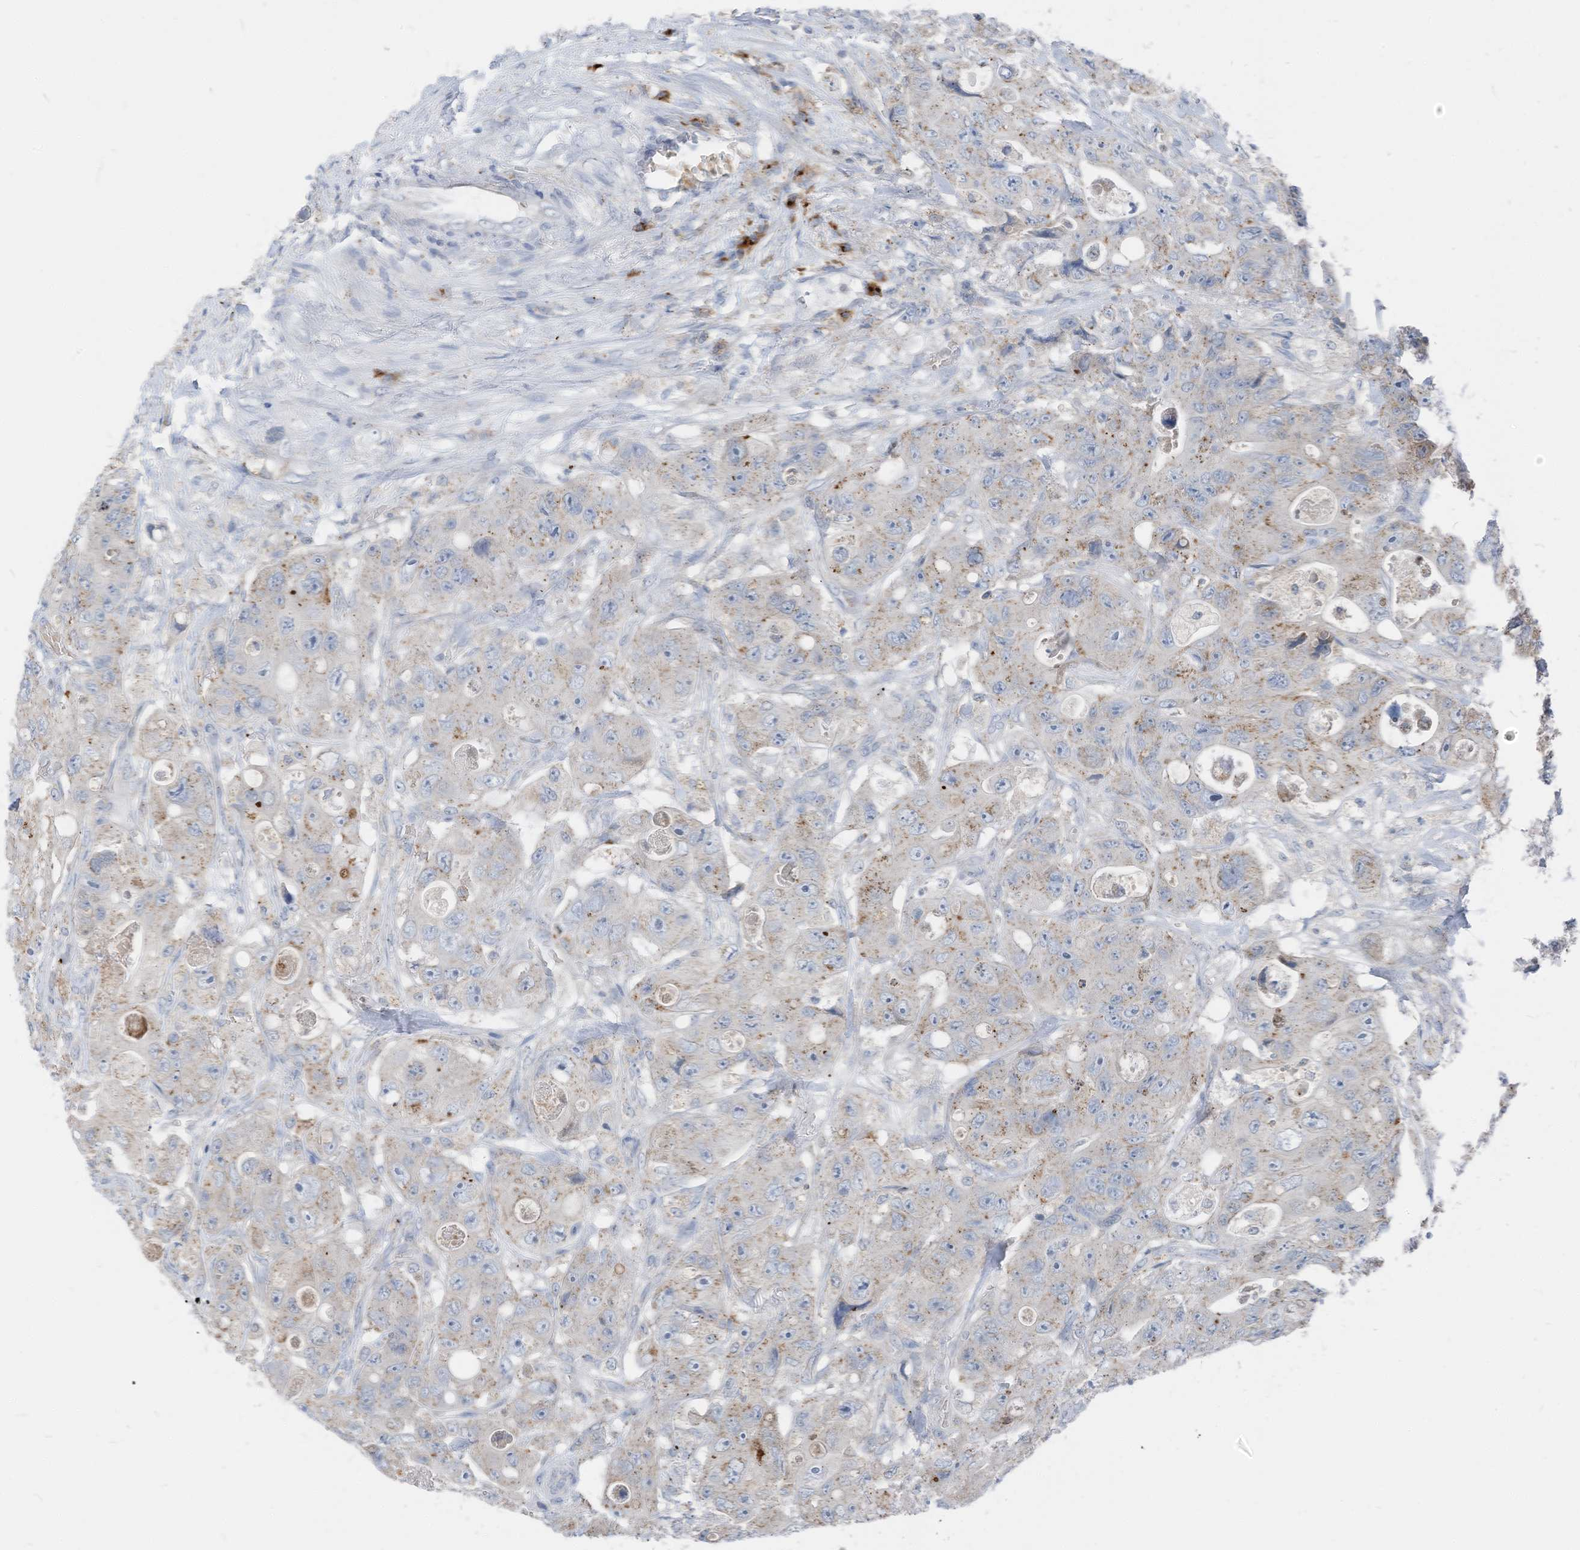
{"staining": {"intensity": "weak", "quantity": "25%-75%", "location": "cytoplasmic/membranous"}, "tissue": "colorectal cancer", "cell_type": "Tumor cells", "image_type": "cancer", "snomed": [{"axis": "morphology", "description": "Adenocarcinoma, NOS"}, {"axis": "topography", "description": "Colon"}], "caption": "Human colorectal cancer (adenocarcinoma) stained with a protein marker displays weak staining in tumor cells.", "gene": "CHMP2B", "patient": {"sex": "female", "age": 46}}